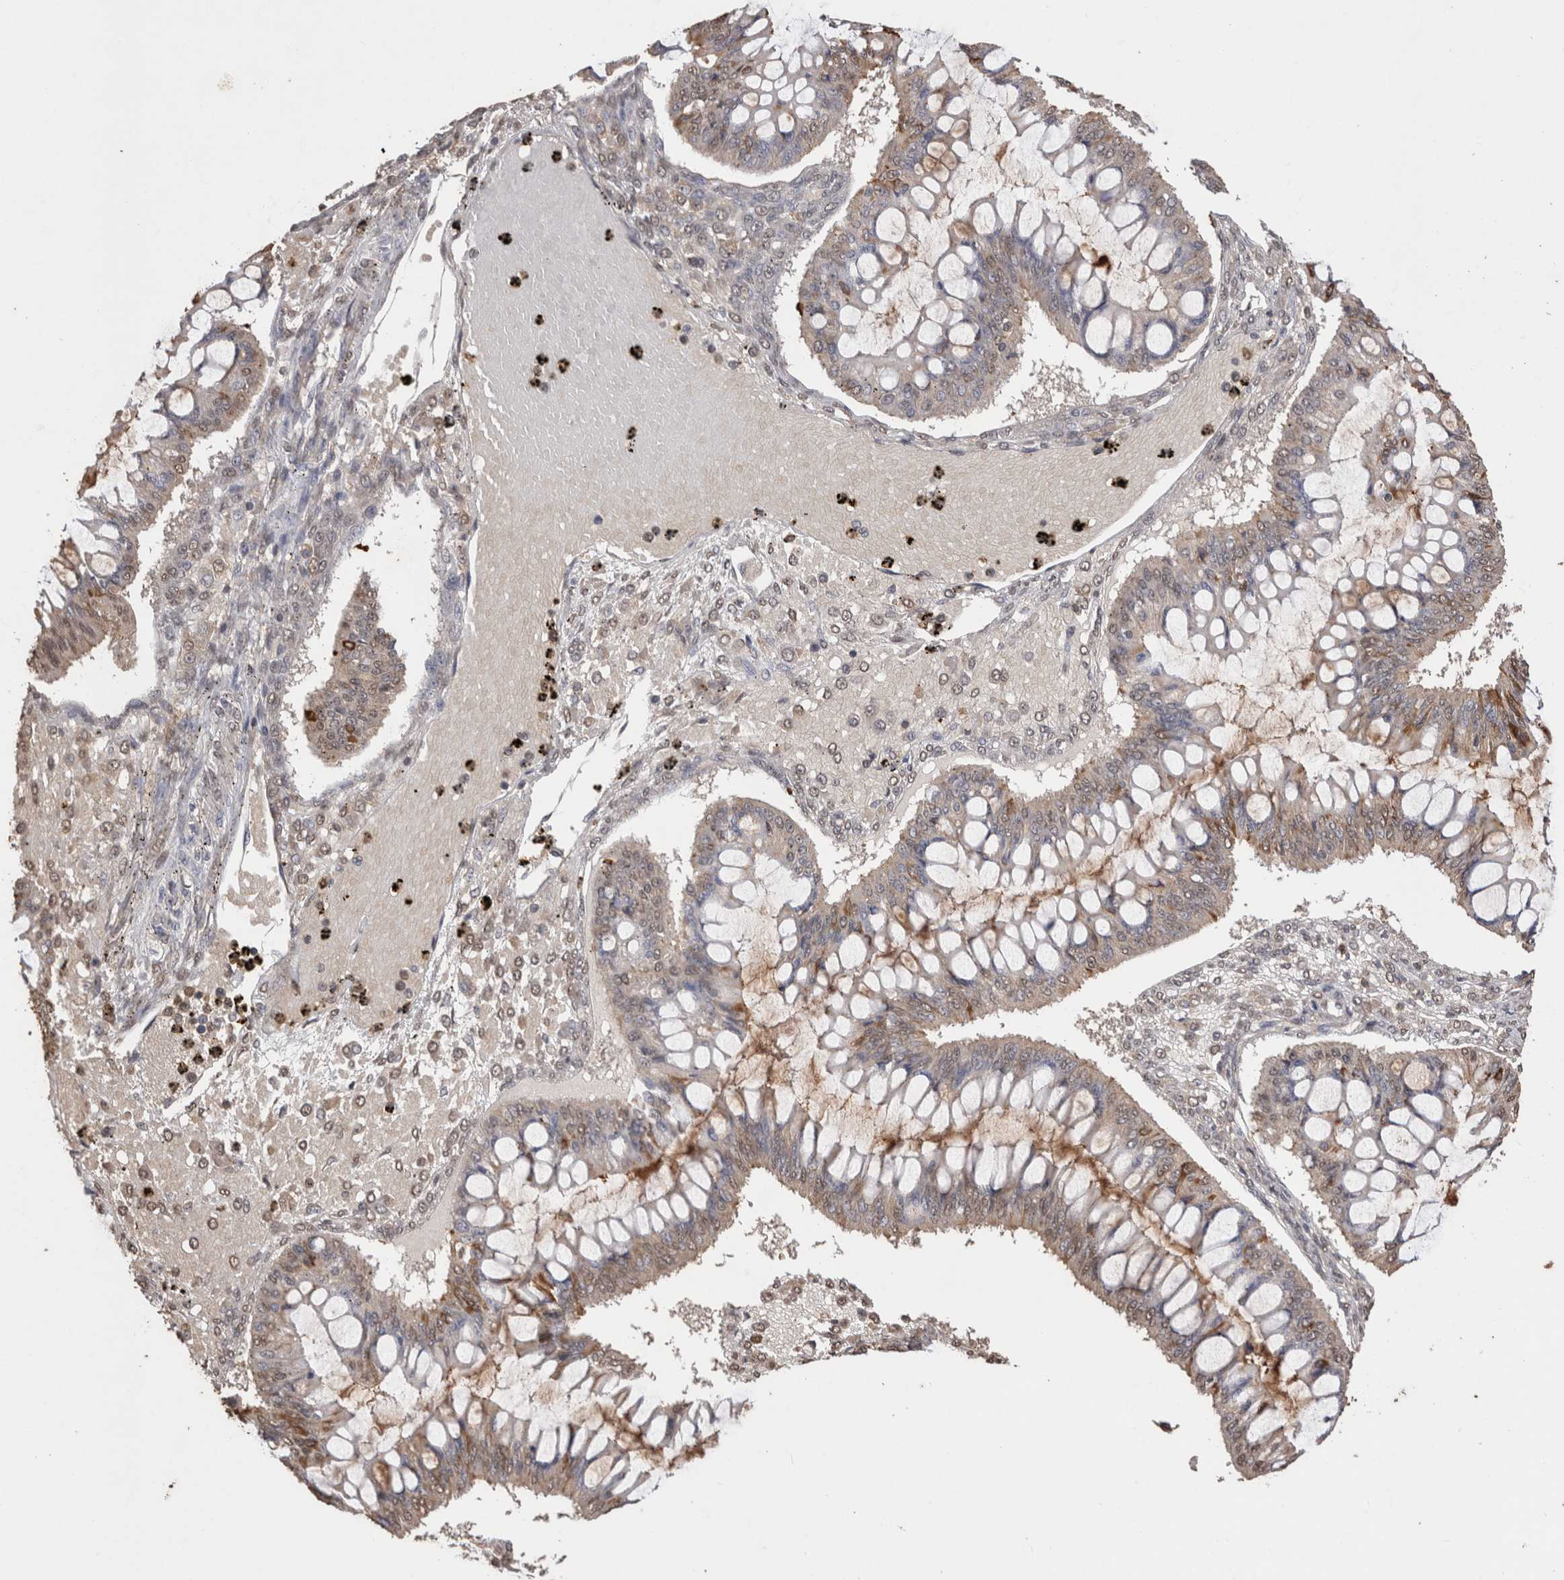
{"staining": {"intensity": "moderate", "quantity": "<25%", "location": "cytoplasmic/membranous"}, "tissue": "ovarian cancer", "cell_type": "Tumor cells", "image_type": "cancer", "snomed": [{"axis": "morphology", "description": "Cystadenocarcinoma, mucinous, NOS"}, {"axis": "topography", "description": "Ovary"}], "caption": "A brown stain highlights moderate cytoplasmic/membranous staining of a protein in human ovarian cancer (mucinous cystadenocarcinoma) tumor cells.", "gene": "GRK5", "patient": {"sex": "female", "age": 73}}